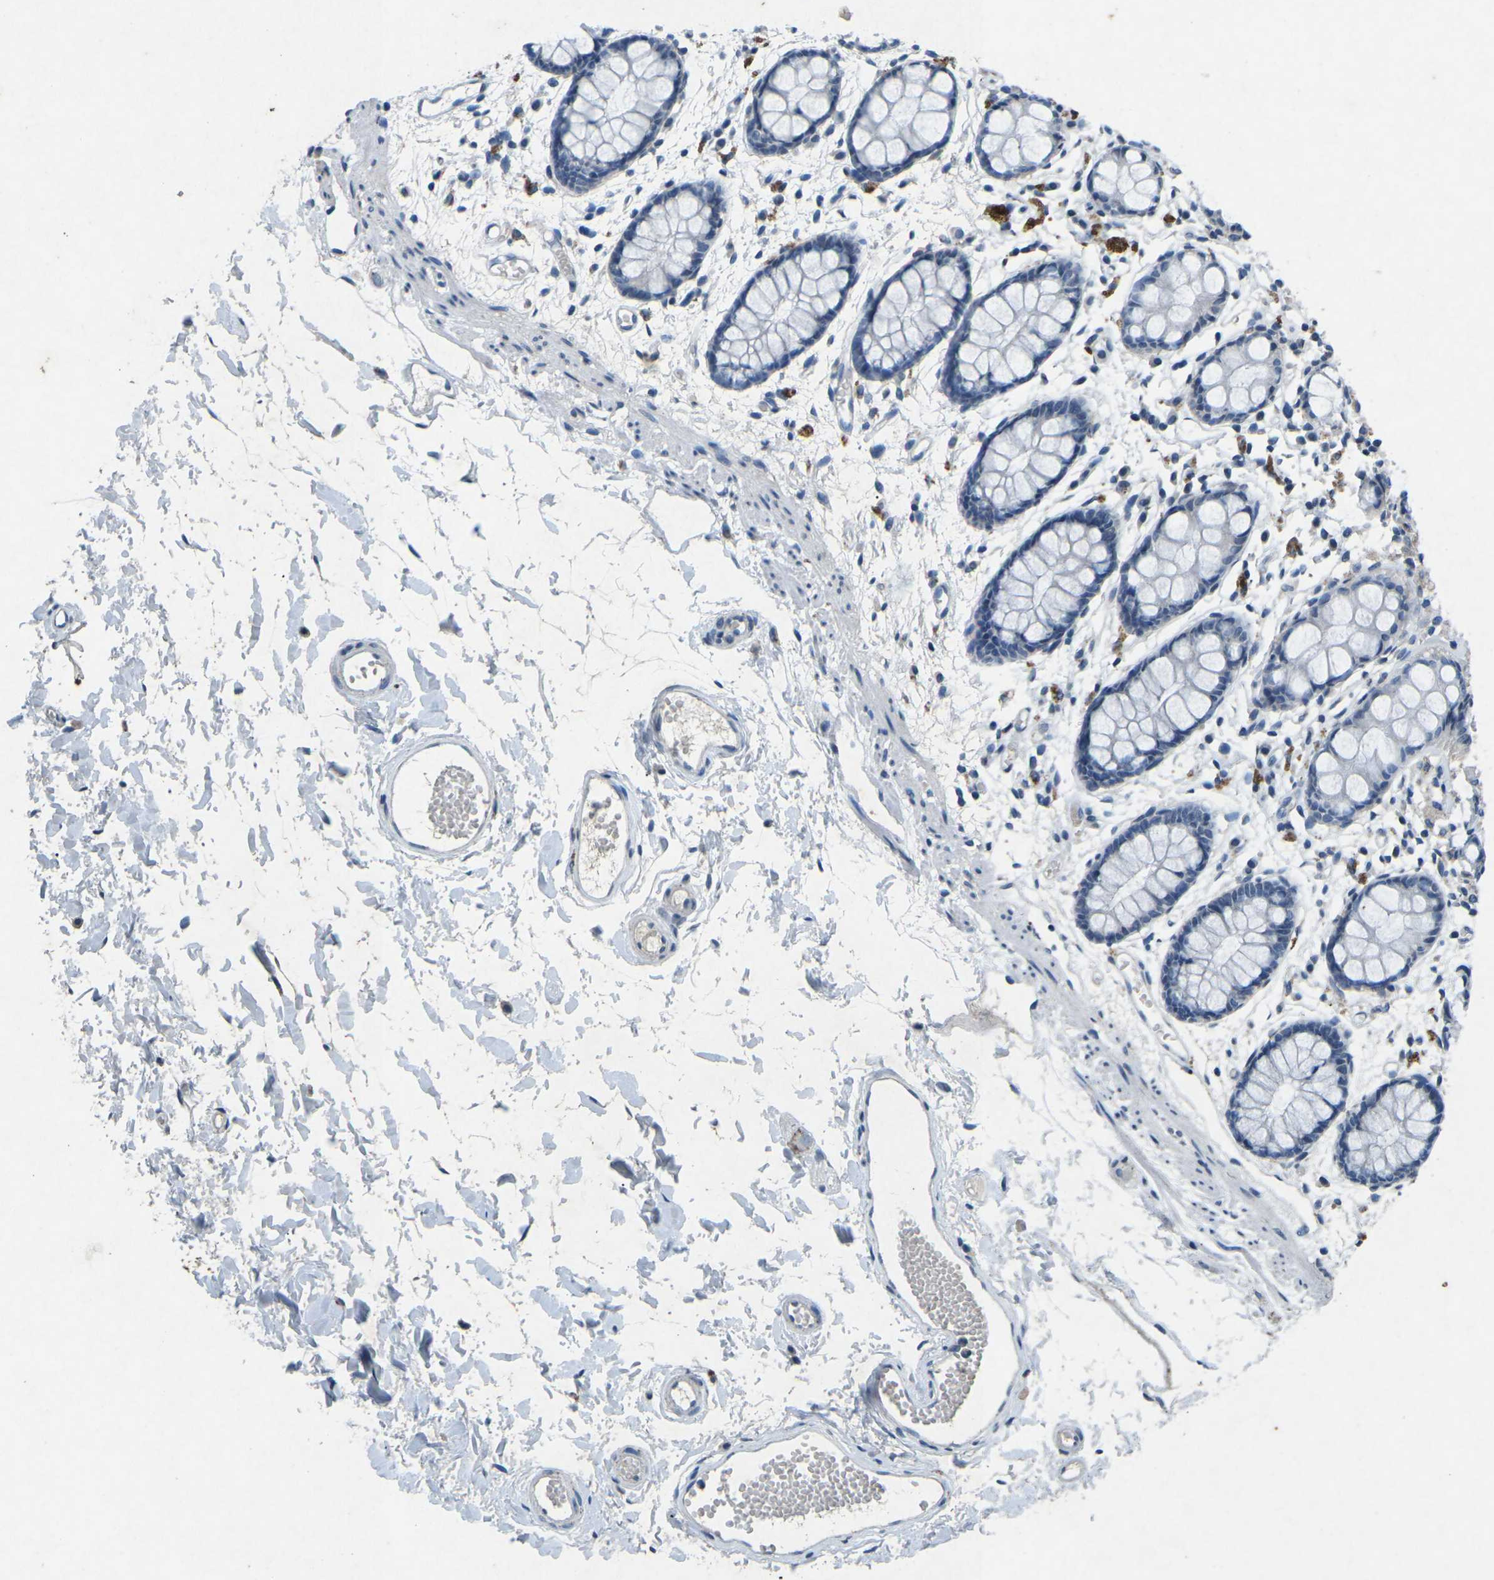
{"staining": {"intensity": "negative", "quantity": "none", "location": "none"}, "tissue": "rectum", "cell_type": "Glandular cells", "image_type": "normal", "snomed": [{"axis": "morphology", "description": "Normal tissue, NOS"}, {"axis": "topography", "description": "Rectum"}], "caption": "A histopathology image of rectum stained for a protein demonstrates no brown staining in glandular cells.", "gene": "A1BG", "patient": {"sex": "female", "age": 66}}